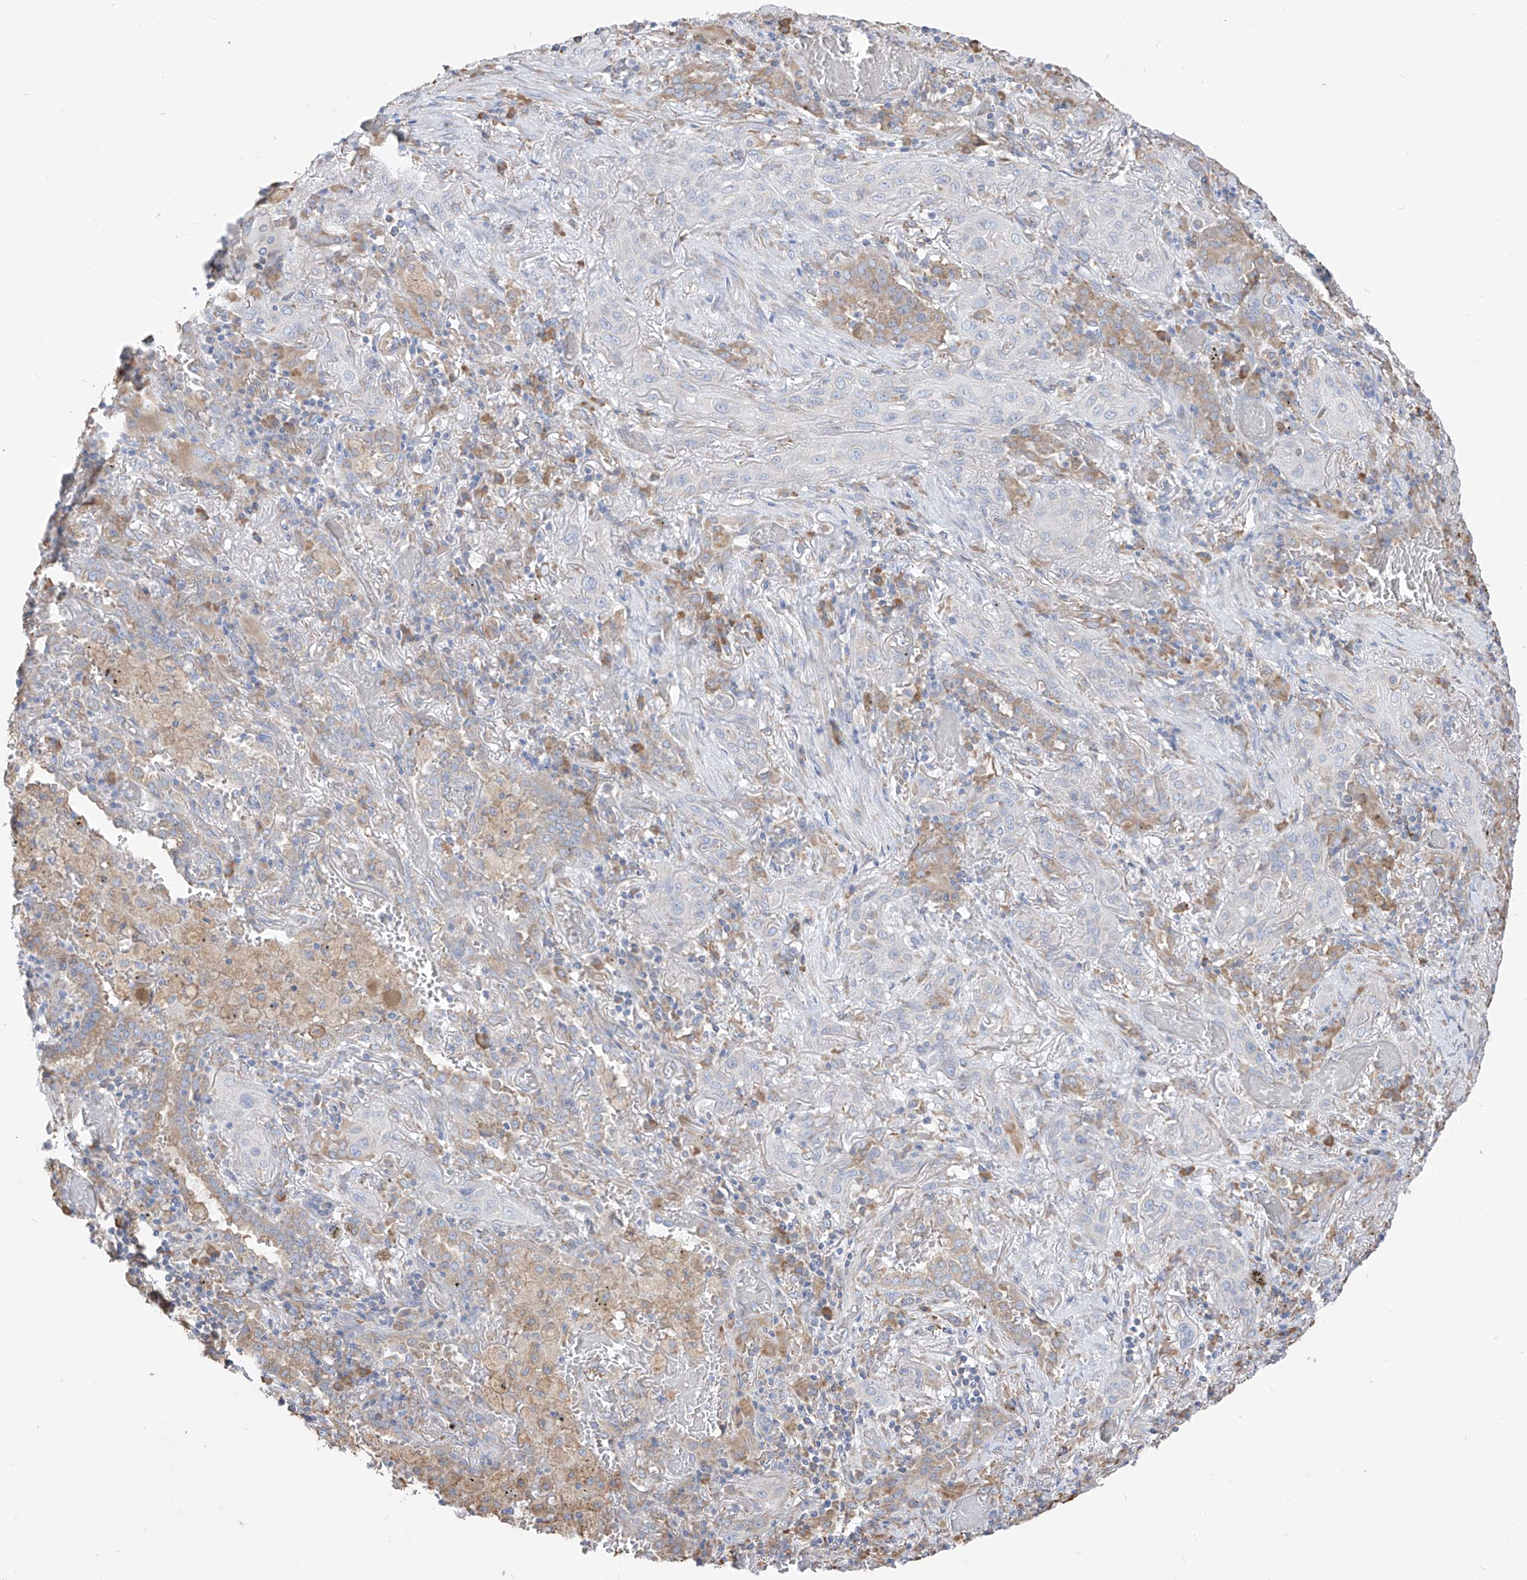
{"staining": {"intensity": "negative", "quantity": "none", "location": "none"}, "tissue": "lung cancer", "cell_type": "Tumor cells", "image_type": "cancer", "snomed": [{"axis": "morphology", "description": "Squamous cell carcinoma, NOS"}, {"axis": "topography", "description": "Lung"}], "caption": "Tumor cells are negative for protein expression in human lung squamous cell carcinoma.", "gene": "PDIA6", "patient": {"sex": "female", "age": 47}}